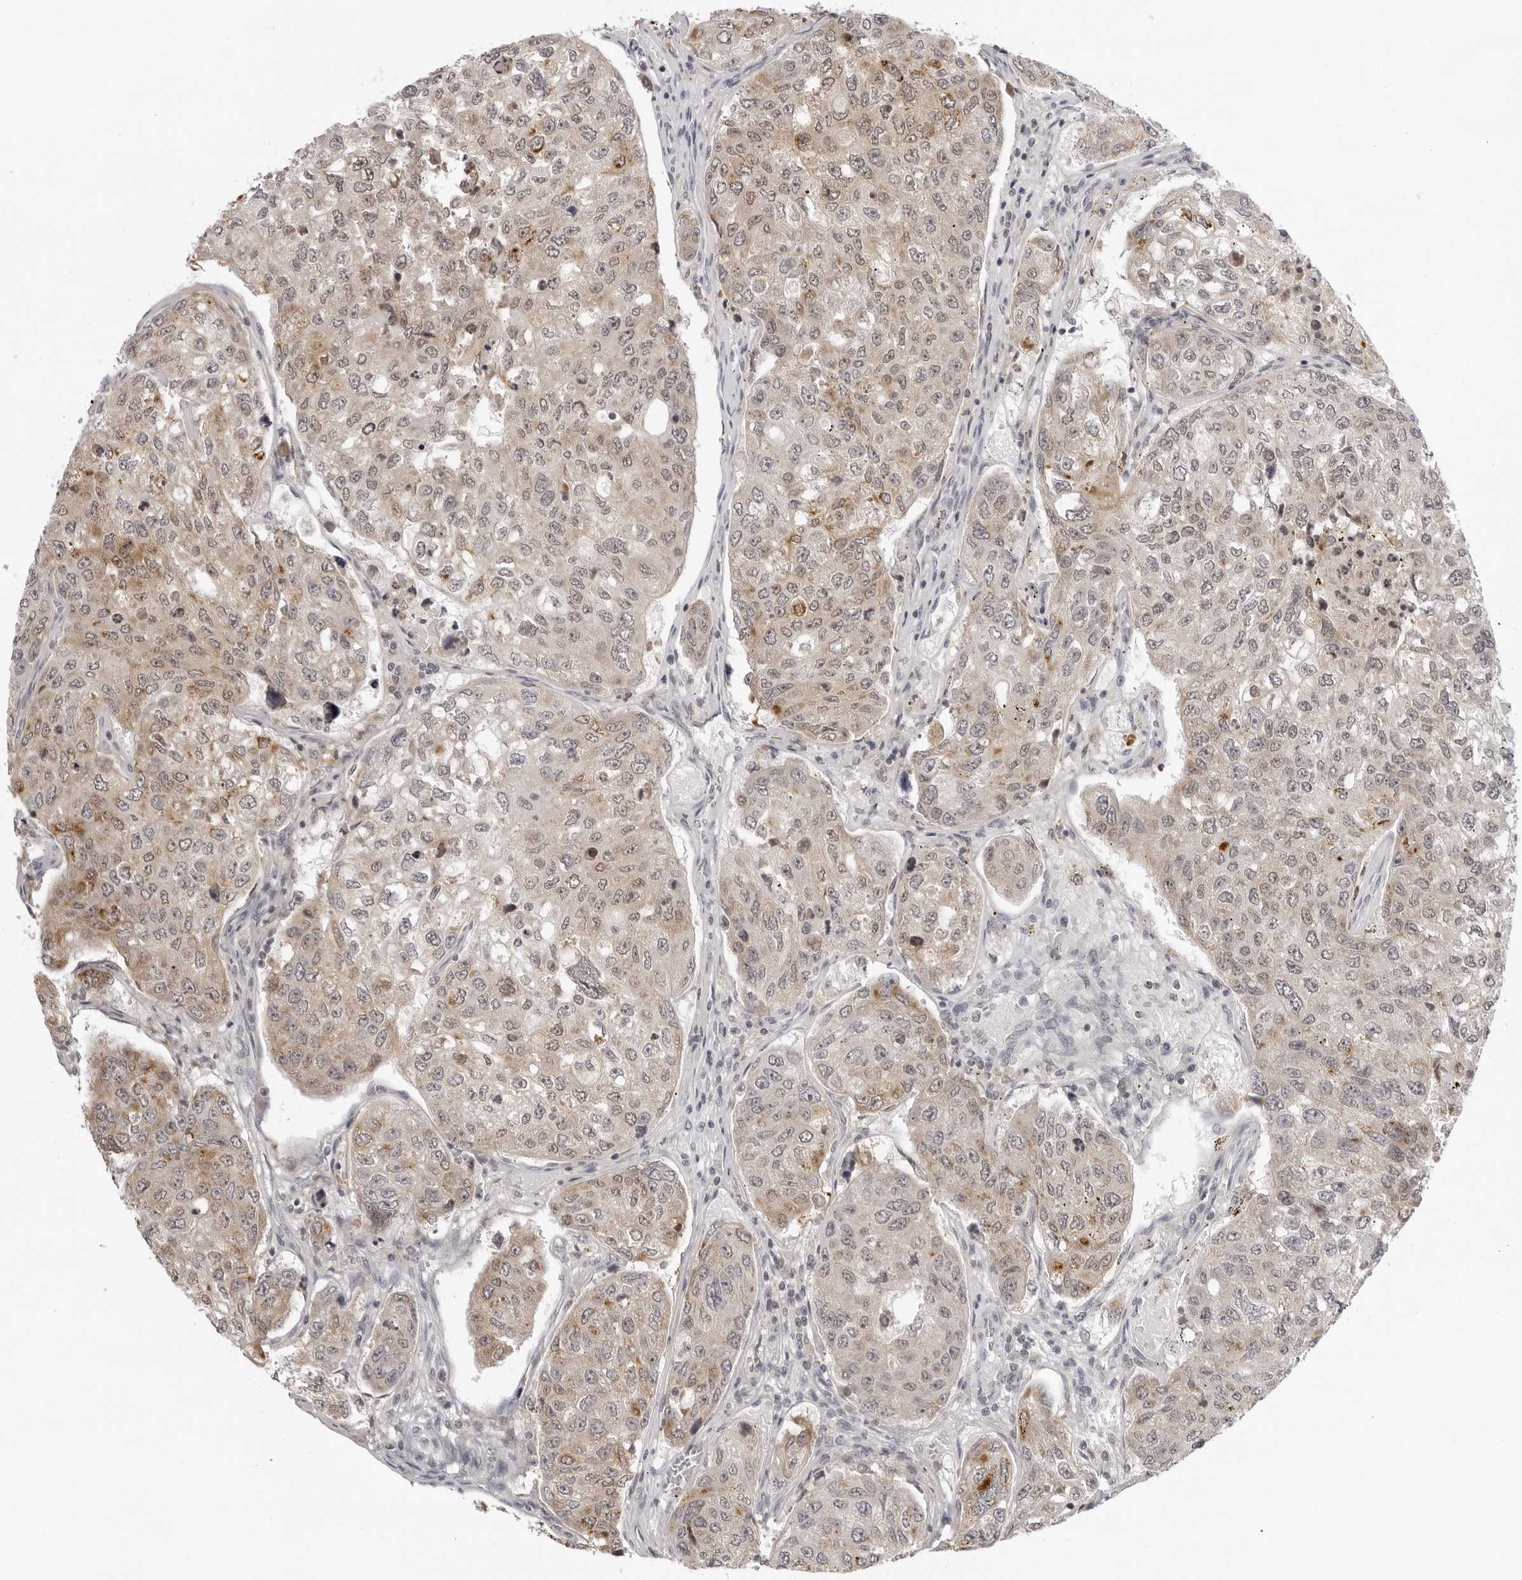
{"staining": {"intensity": "weak", "quantity": "25%-75%", "location": "cytoplasmic/membranous,nuclear"}, "tissue": "urothelial cancer", "cell_type": "Tumor cells", "image_type": "cancer", "snomed": [{"axis": "morphology", "description": "Urothelial carcinoma, High grade"}, {"axis": "topography", "description": "Lymph node"}, {"axis": "topography", "description": "Urinary bladder"}], "caption": "Approximately 25%-75% of tumor cells in human high-grade urothelial carcinoma exhibit weak cytoplasmic/membranous and nuclear protein positivity as visualized by brown immunohistochemical staining.", "gene": "ACP6", "patient": {"sex": "male", "age": 51}}